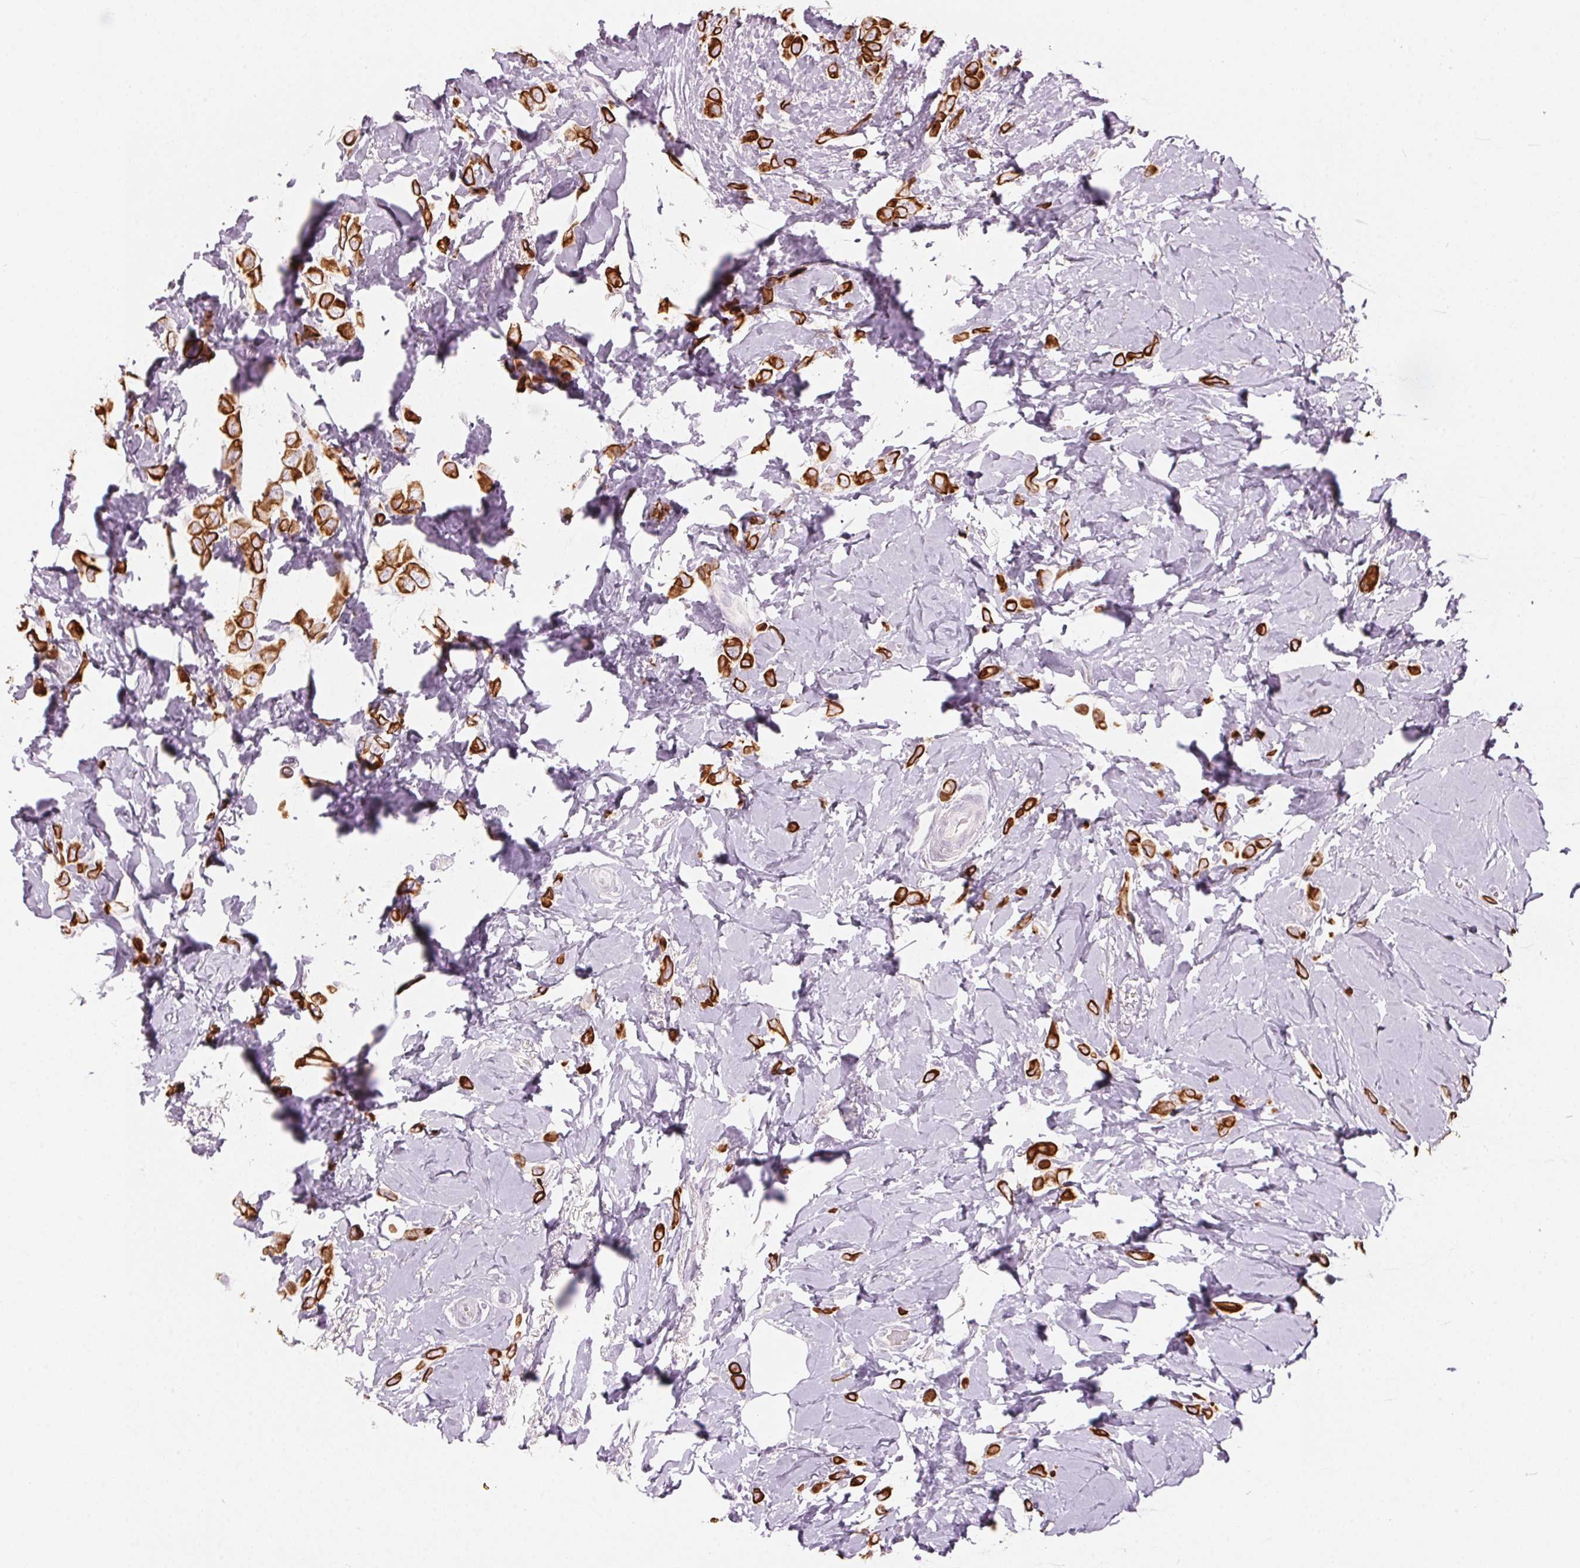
{"staining": {"intensity": "strong", "quantity": ">75%", "location": "cytoplasmic/membranous"}, "tissue": "breast cancer", "cell_type": "Tumor cells", "image_type": "cancer", "snomed": [{"axis": "morphology", "description": "Lobular carcinoma"}, {"axis": "topography", "description": "Breast"}], "caption": "Breast cancer stained for a protein demonstrates strong cytoplasmic/membranous positivity in tumor cells.", "gene": "SCTR", "patient": {"sex": "female", "age": 66}}